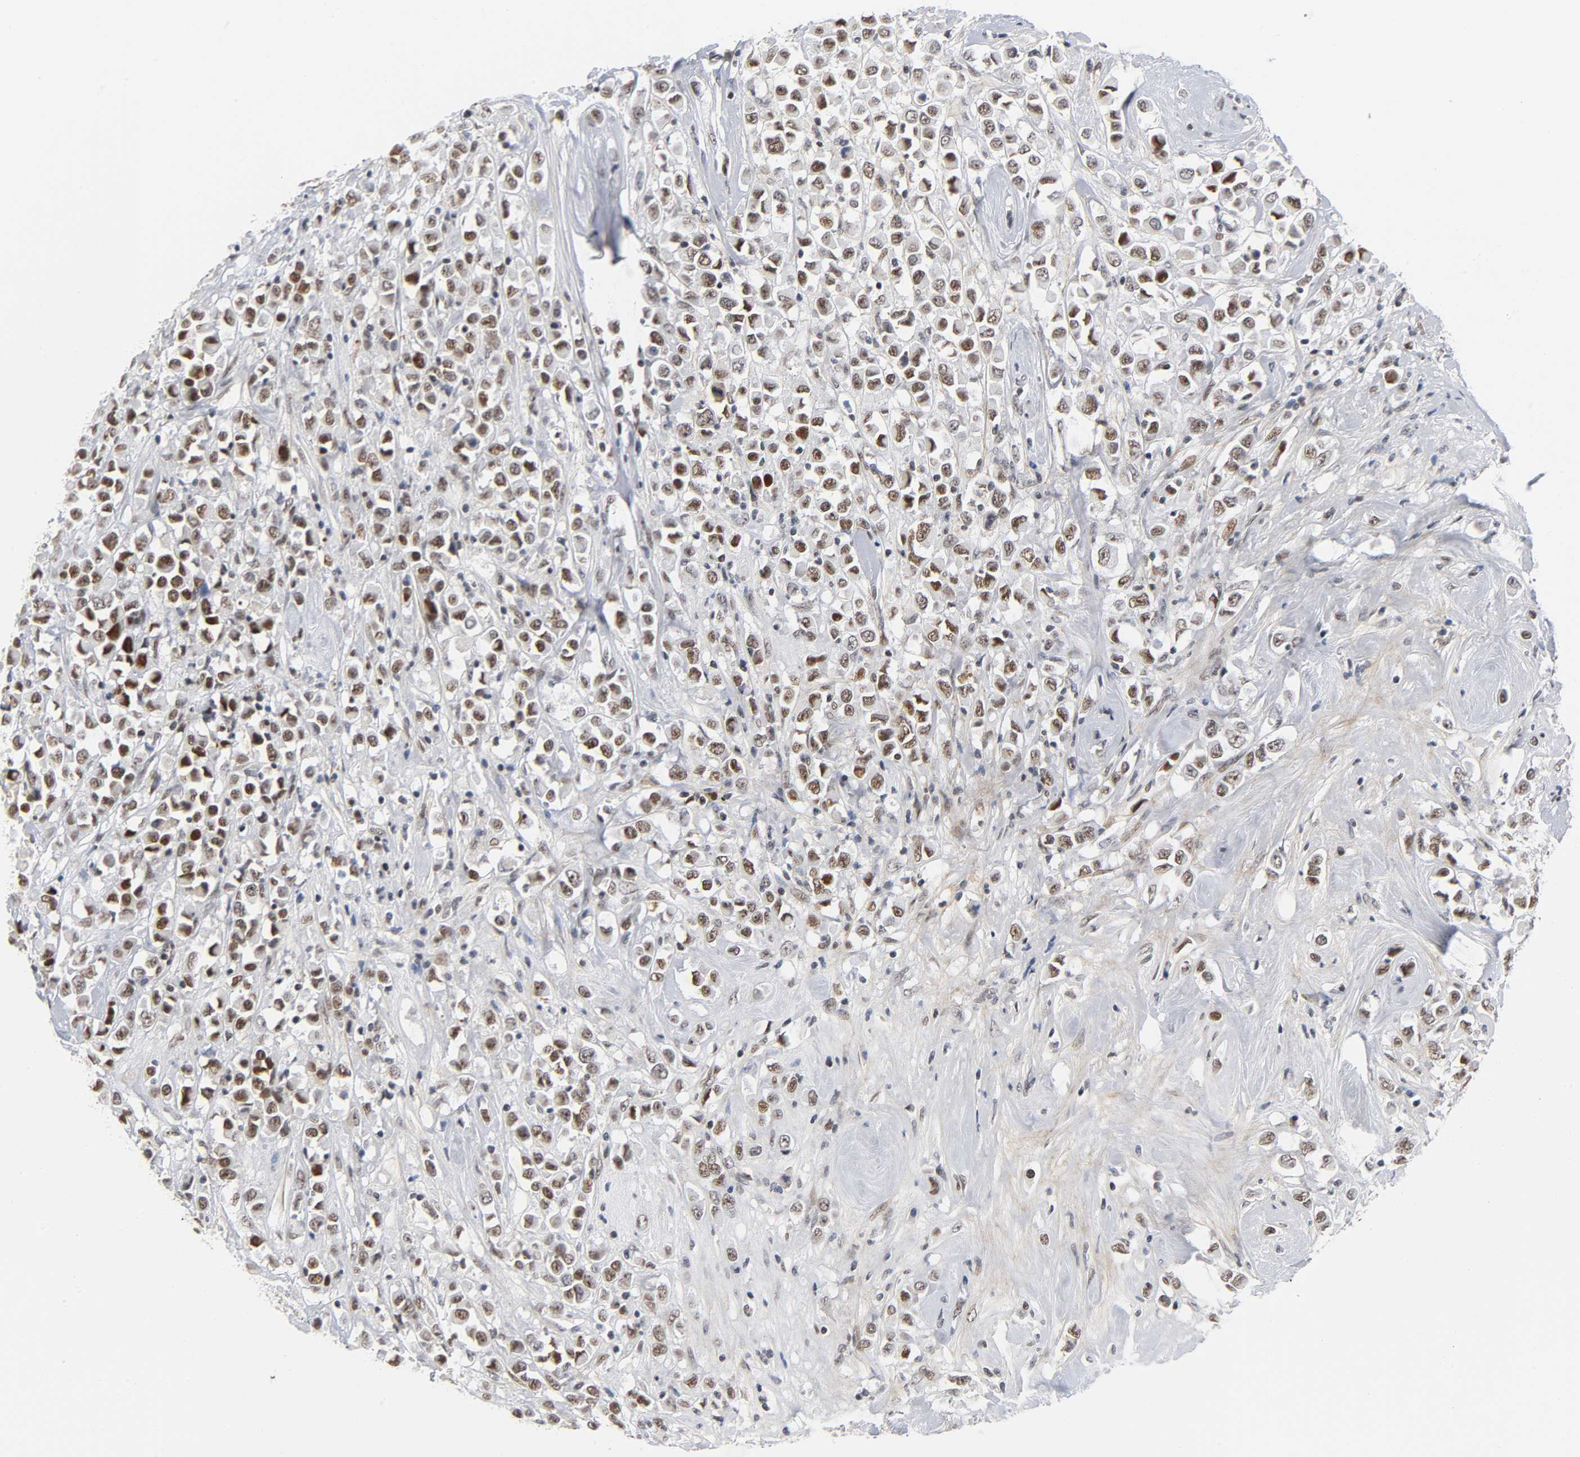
{"staining": {"intensity": "moderate", "quantity": ">75%", "location": "nuclear"}, "tissue": "breast cancer", "cell_type": "Tumor cells", "image_type": "cancer", "snomed": [{"axis": "morphology", "description": "Duct carcinoma"}, {"axis": "topography", "description": "Breast"}], "caption": "Protein expression analysis of human breast invasive ductal carcinoma reveals moderate nuclear positivity in approximately >75% of tumor cells.", "gene": "DIDO1", "patient": {"sex": "female", "age": 61}}